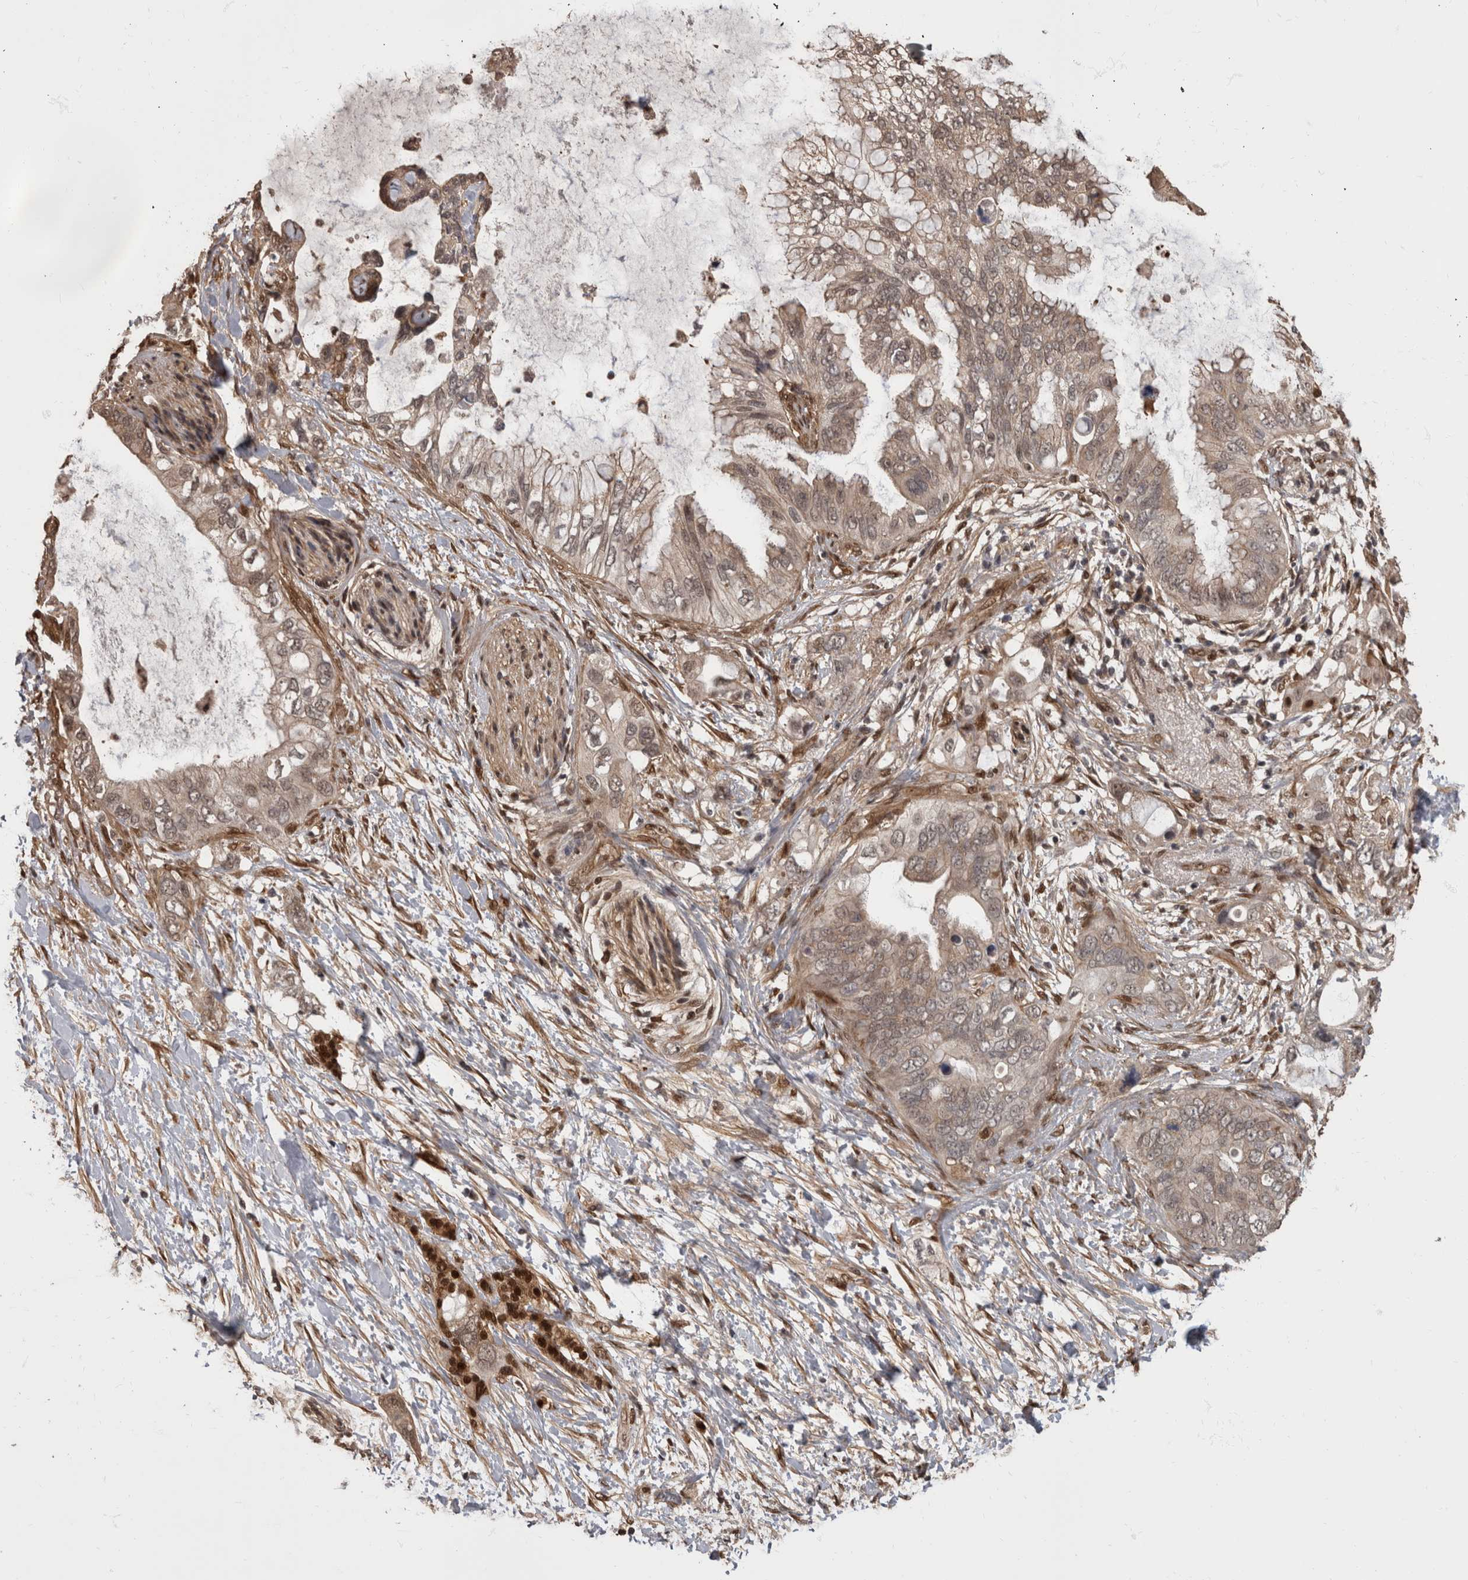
{"staining": {"intensity": "moderate", "quantity": "<25%", "location": "cytoplasmic/membranous,nuclear"}, "tissue": "pancreatic cancer", "cell_type": "Tumor cells", "image_type": "cancer", "snomed": [{"axis": "morphology", "description": "Adenocarcinoma, NOS"}, {"axis": "topography", "description": "Pancreas"}], "caption": "Protein staining demonstrates moderate cytoplasmic/membranous and nuclear staining in approximately <25% of tumor cells in pancreatic adenocarcinoma. (Stains: DAB in brown, nuclei in blue, Microscopy: brightfield microscopy at high magnification).", "gene": "AKT3", "patient": {"sex": "female", "age": 56}}